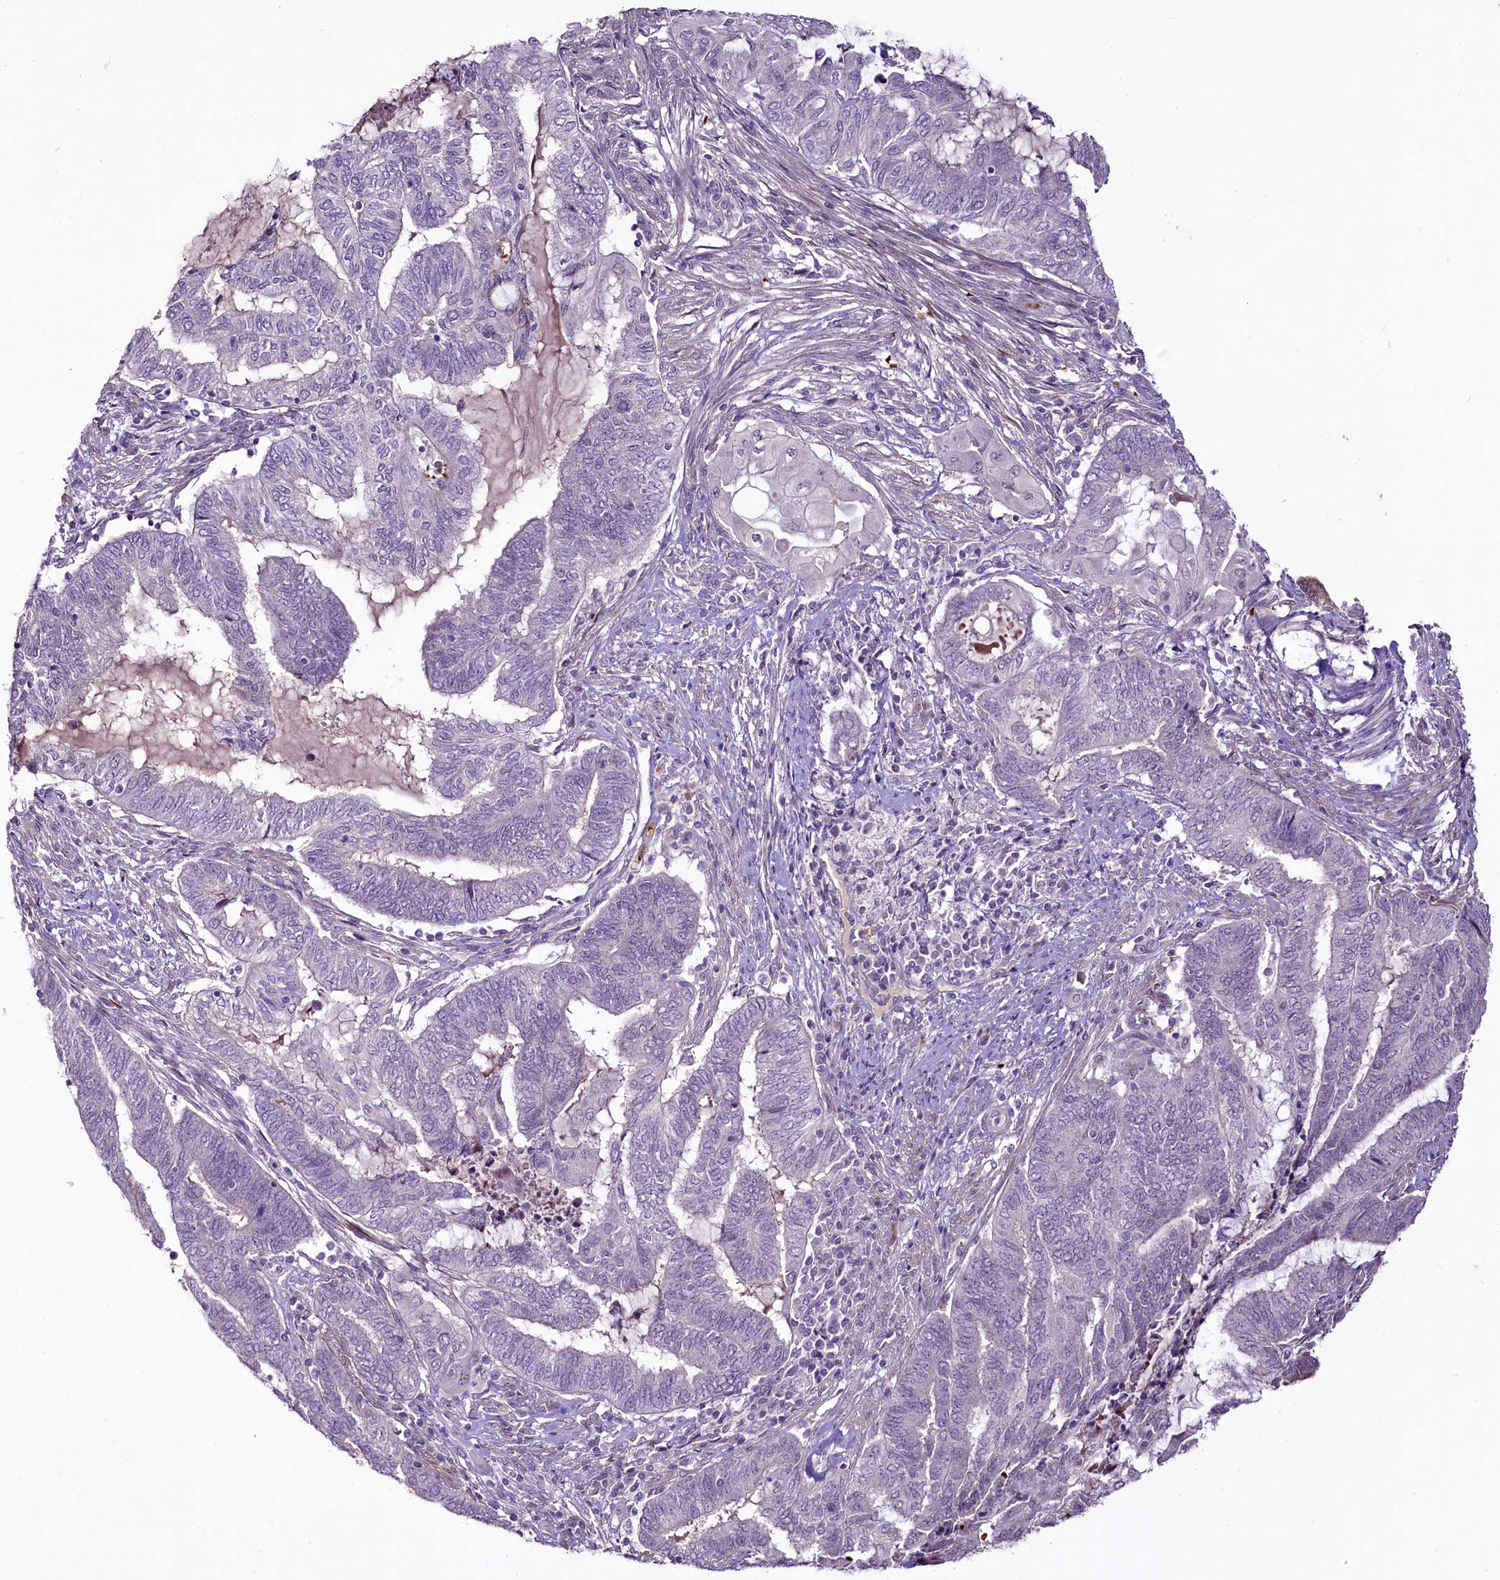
{"staining": {"intensity": "negative", "quantity": "none", "location": "none"}, "tissue": "endometrial cancer", "cell_type": "Tumor cells", "image_type": "cancer", "snomed": [{"axis": "morphology", "description": "Adenocarcinoma, NOS"}, {"axis": "topography", "description": "Uterus"}, {"axis": "topography", "description": "Endometrium"}], "caption": "A histopathology image of human endometrial cancer (adenocarcinoma) is negative for staining in tumor cells.", "gene": "SUSD3", "patient": {"sex": "female", "age": 70}}